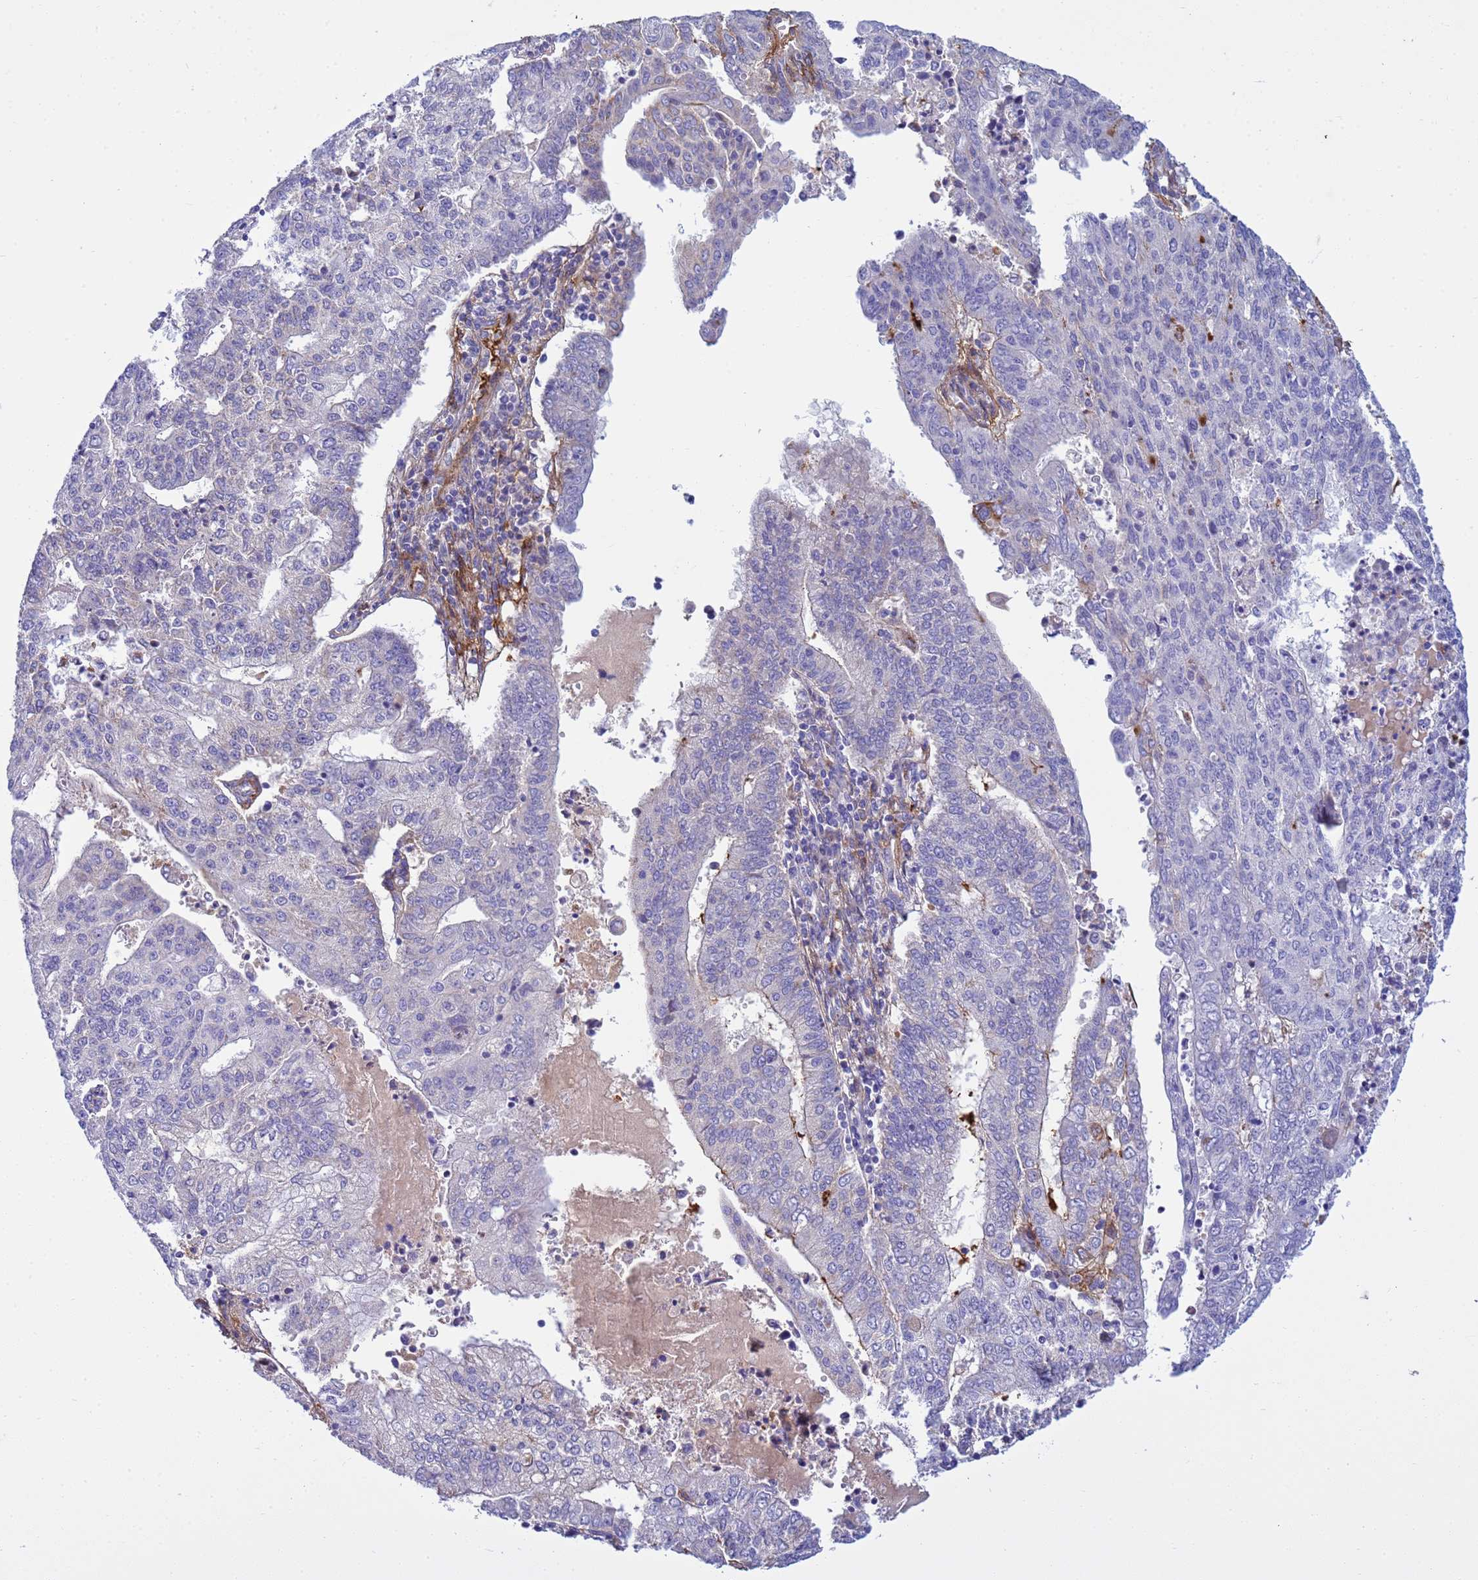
{"staining": {"intensity": "negative", "quantity": "none", "location": "none"}, "tissue": "endometrial cancer", "cell_type": "Tumor cells", "image_type": "cancer", "snomed": [{"axis": "morphology", "description": "Adenocarcinoma, NOS"}, {"axis": "topography", "description": "Endometrium"}], "caption": "The image shows no staining of tumor cells in endometrial cancer (adenocarcinoma). (Stains: DAB immunohistochemistry (IHC) with hematoxylin counter stain, Microscopy: brightfield microscopy at high magnification).", "gene": "P2RX7", "patient": {"sex": "female", "age": 59}}